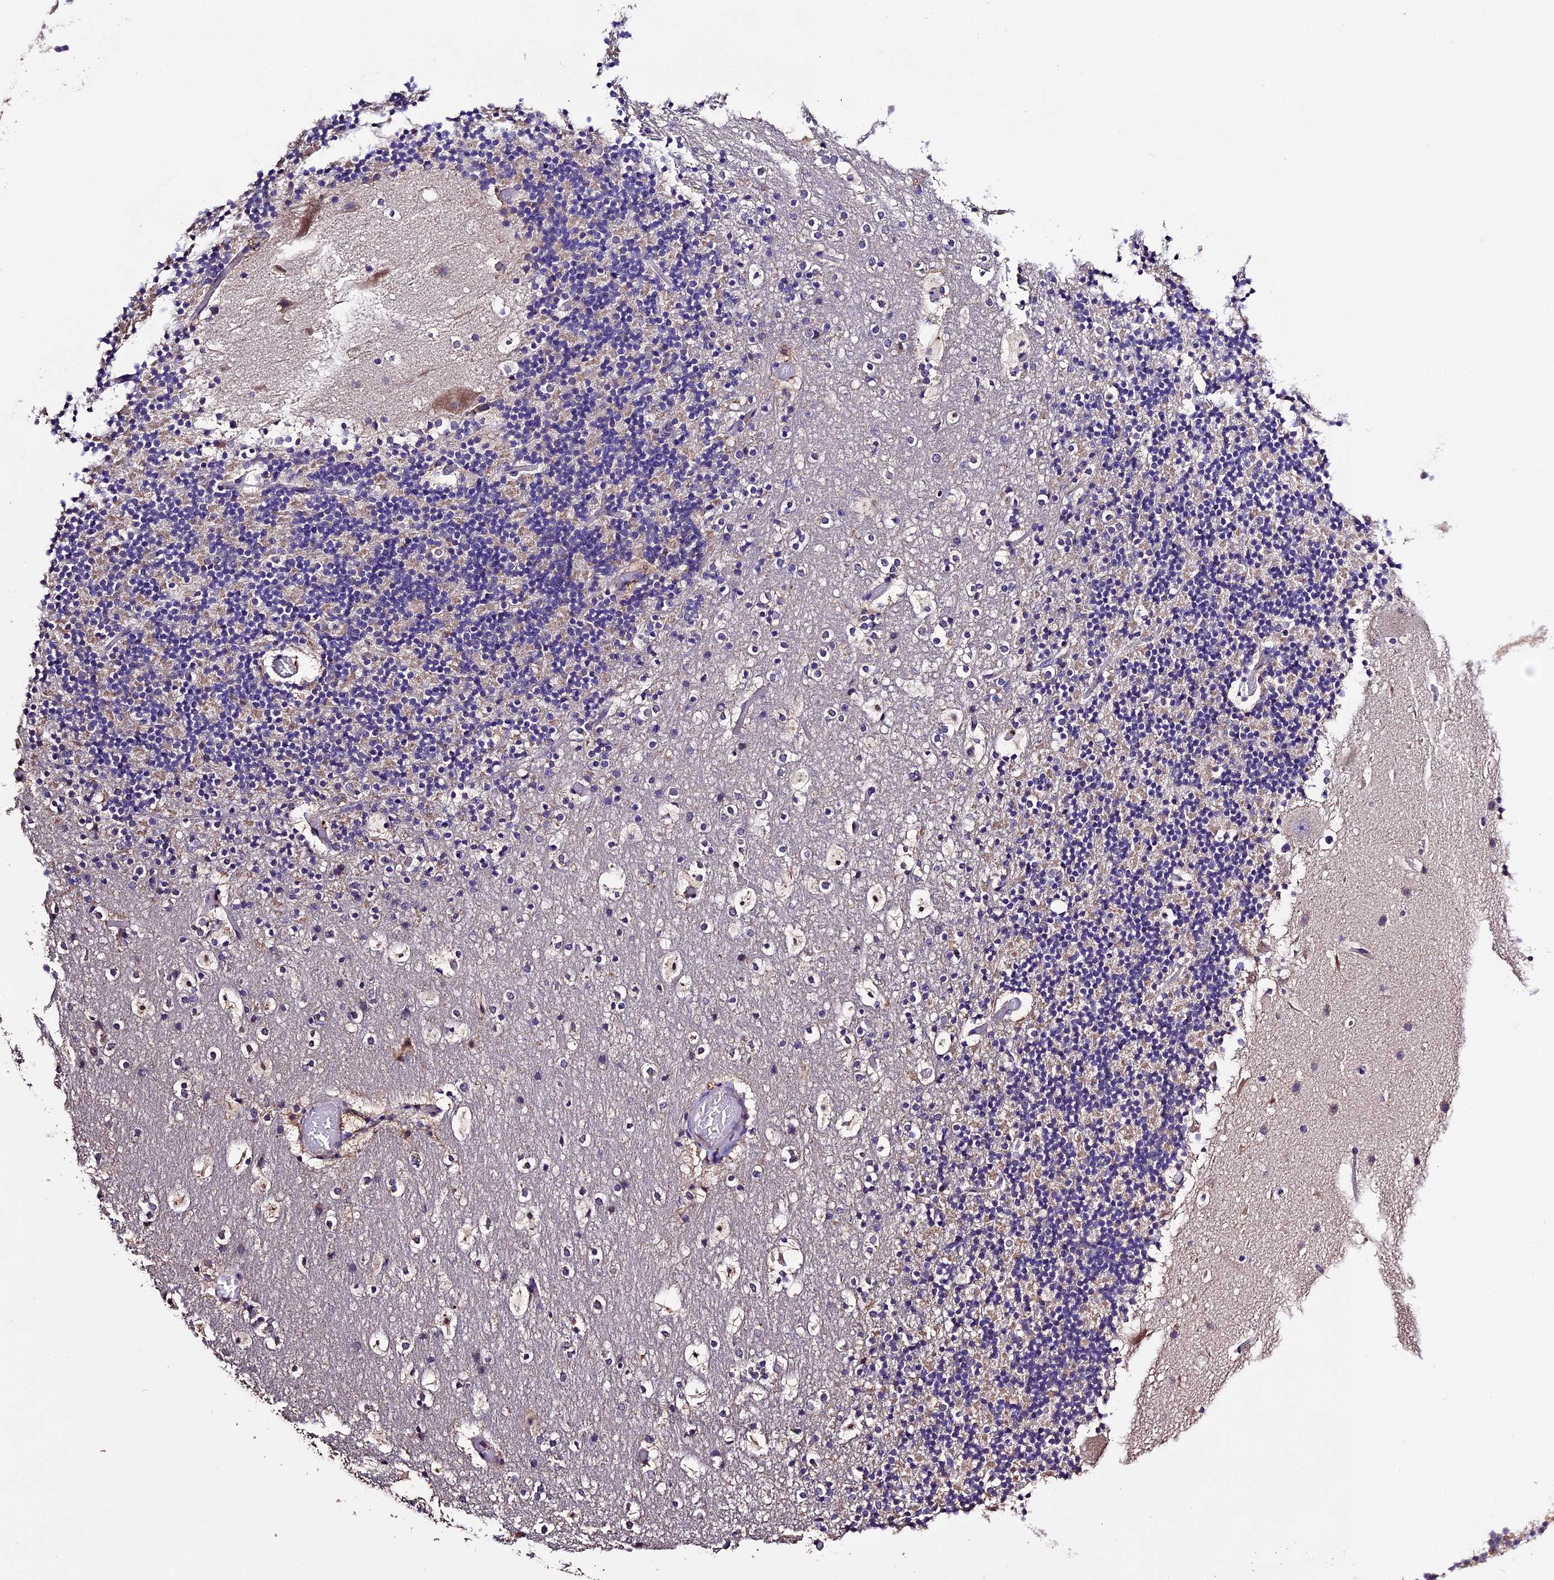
{"staining": {"intensity": "weak", "quantity": "25%-75%", "location": "cytoplasmic/membranous"}, "tissue": "cerebellum", "cell_type": "Cells in granular layer", "image_type": "normal", "snomed": [{"axis": "morphology", "description": "Normal tissue, NOS"}, {"axis": "topography", "description": "Cerebellum"}], "caption": "A photomicrograph of cerebellum stained for a protein shows weak cytoplasmic/membranous brown staining in cells in granular layer.", "gene": "DIS3L", "patient": {"sex": "male", "age": 57}}